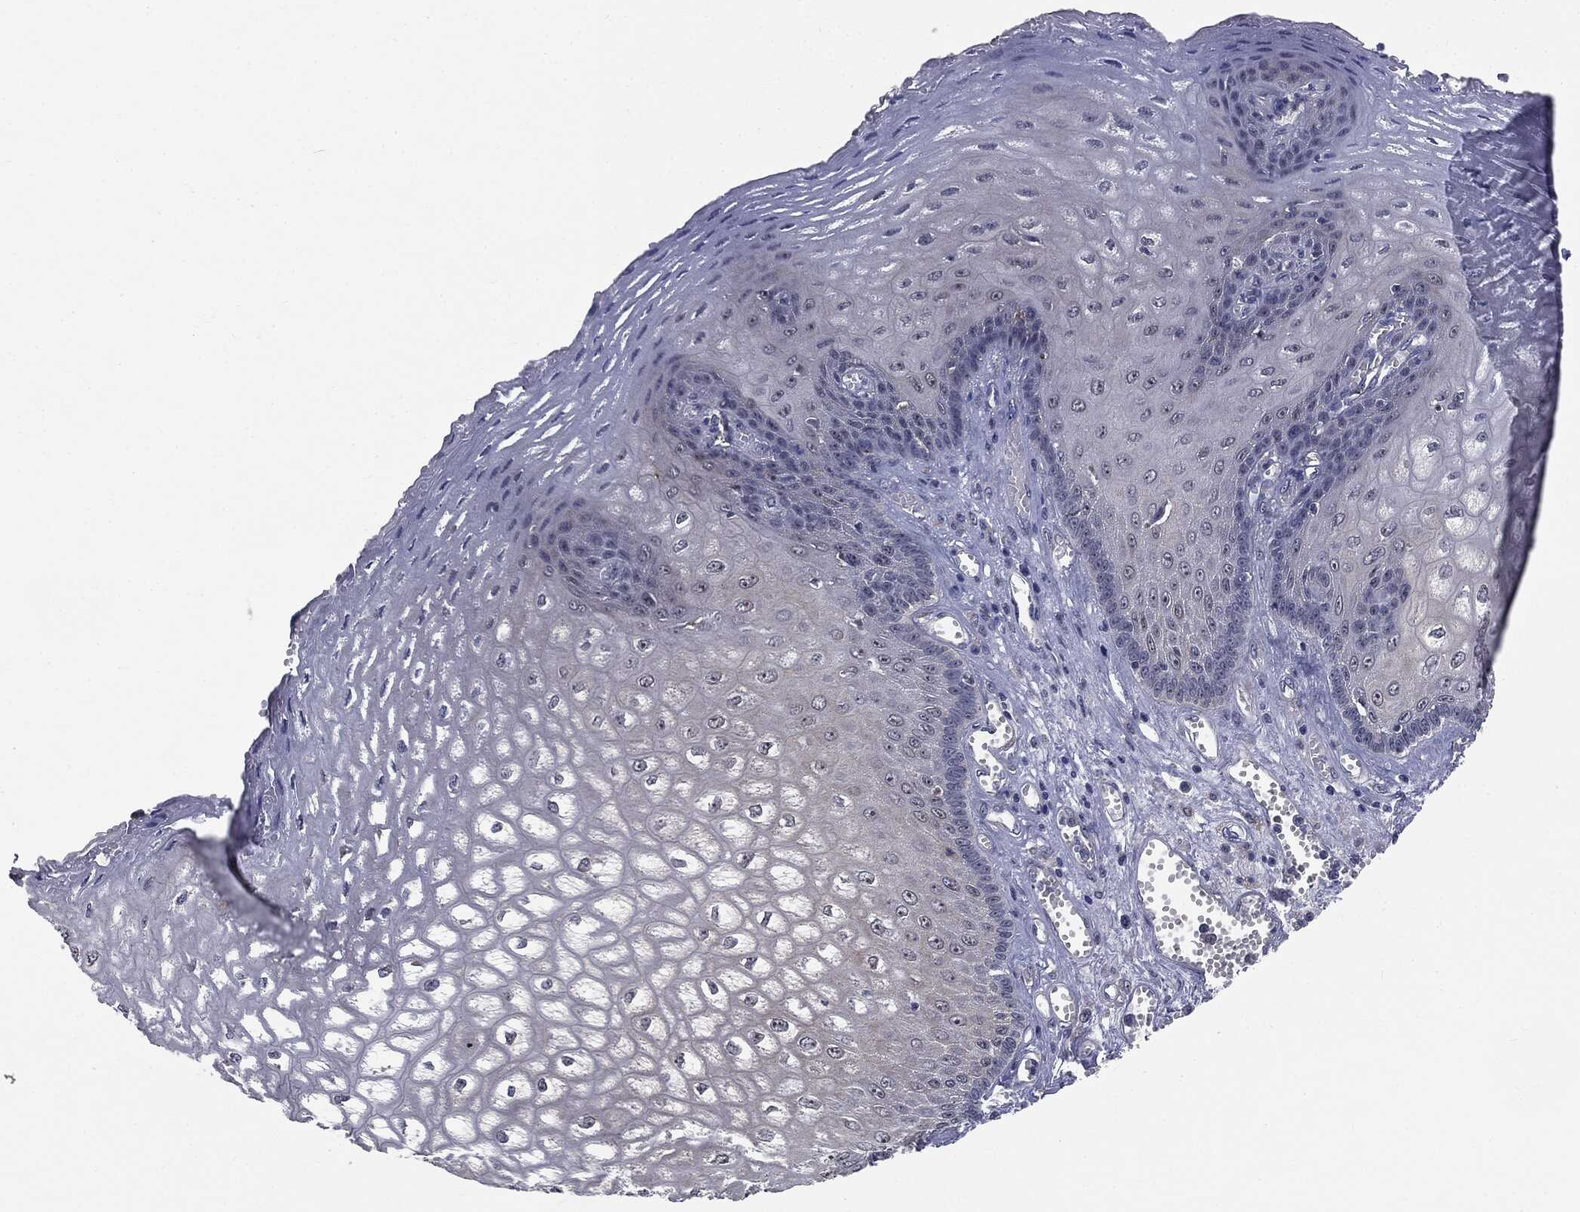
{"staining": {"intensity": "negative", "quantity": "none", "location": "none"}, "tissue": "esophagus", "cell_type": "Squamous epithelial cells", "image_type": "normal", "snomed": [{"axis": "morphology", "description": "Normal tissue, NOS"}, {"axis": "topography", "description": "Esophagus"}], "caption": "The histopathology image exhibits no significant staining in squamous epithelial cells of esophagus. The staining is performed using DAB brown chromogen with nuclei counter-stained in using hematoxylin.", "gene": "TRMT1L", "patient": {"sex": "male", "age": 58}}